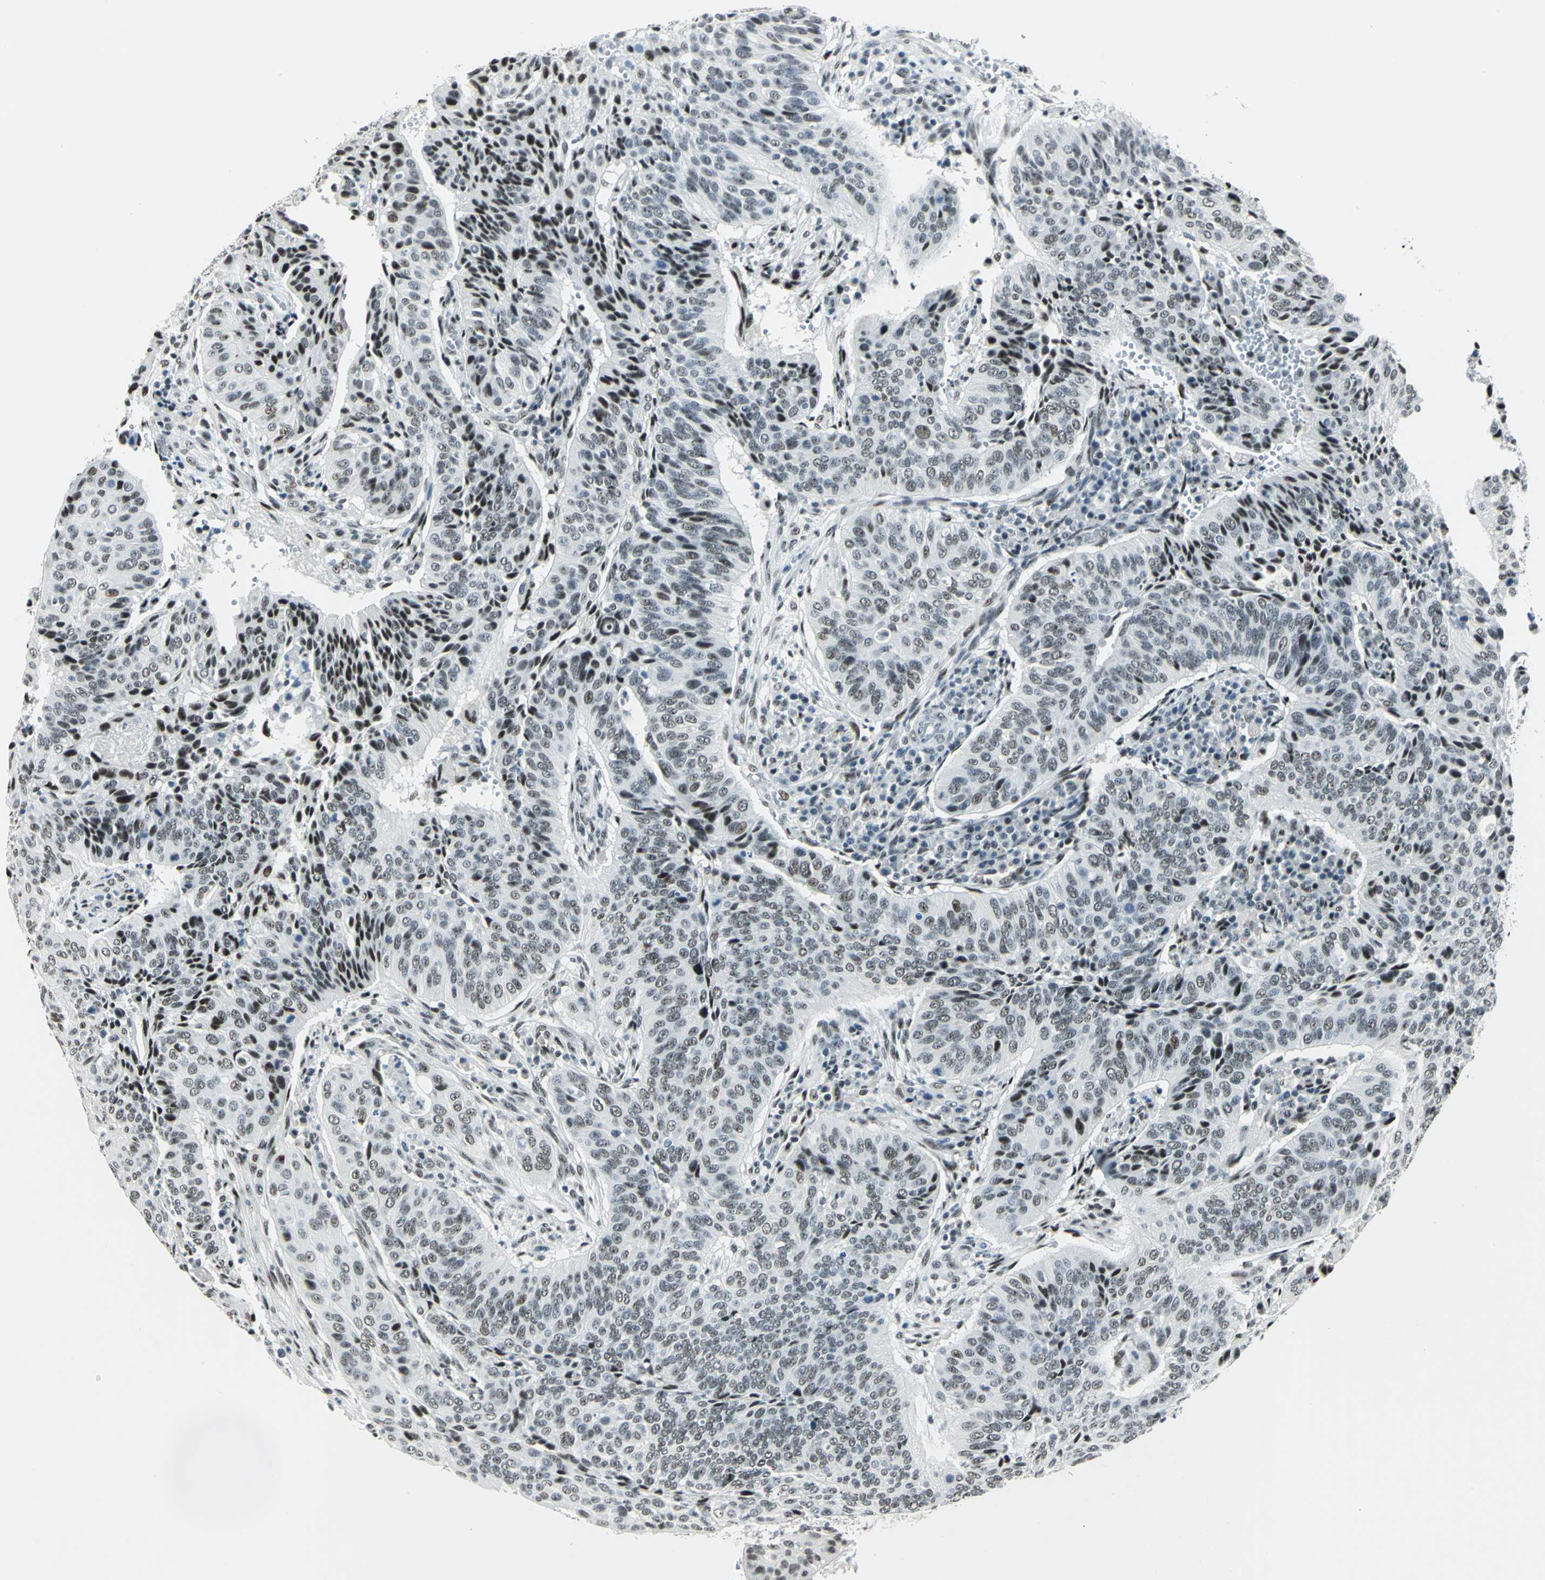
{"staining": {"intensity": "moderate", "quantity": ">75%", "location": "nuclear"}, "tissue": "cervical cancer", "cell_type": "Tumor cells", "image_type": "cancer", "snomed": [{"axis": "morphology", "description": "Squamous cell carcinoma, NOS"}, {"axis": "topography", "description": "Cervix"}], "caption": "A high-resolution photomicrograph shows immunohistochemistry (IHC) staining of cervical squamous cell carcinoma, which shows moderate nuclear staining in approximately >75% of tumor cells. (brown staining indicates protein expression, while blue staining denotes nuclei).", "gene": "KAT6B", "patient": {"sex": "female", "age": 39}}